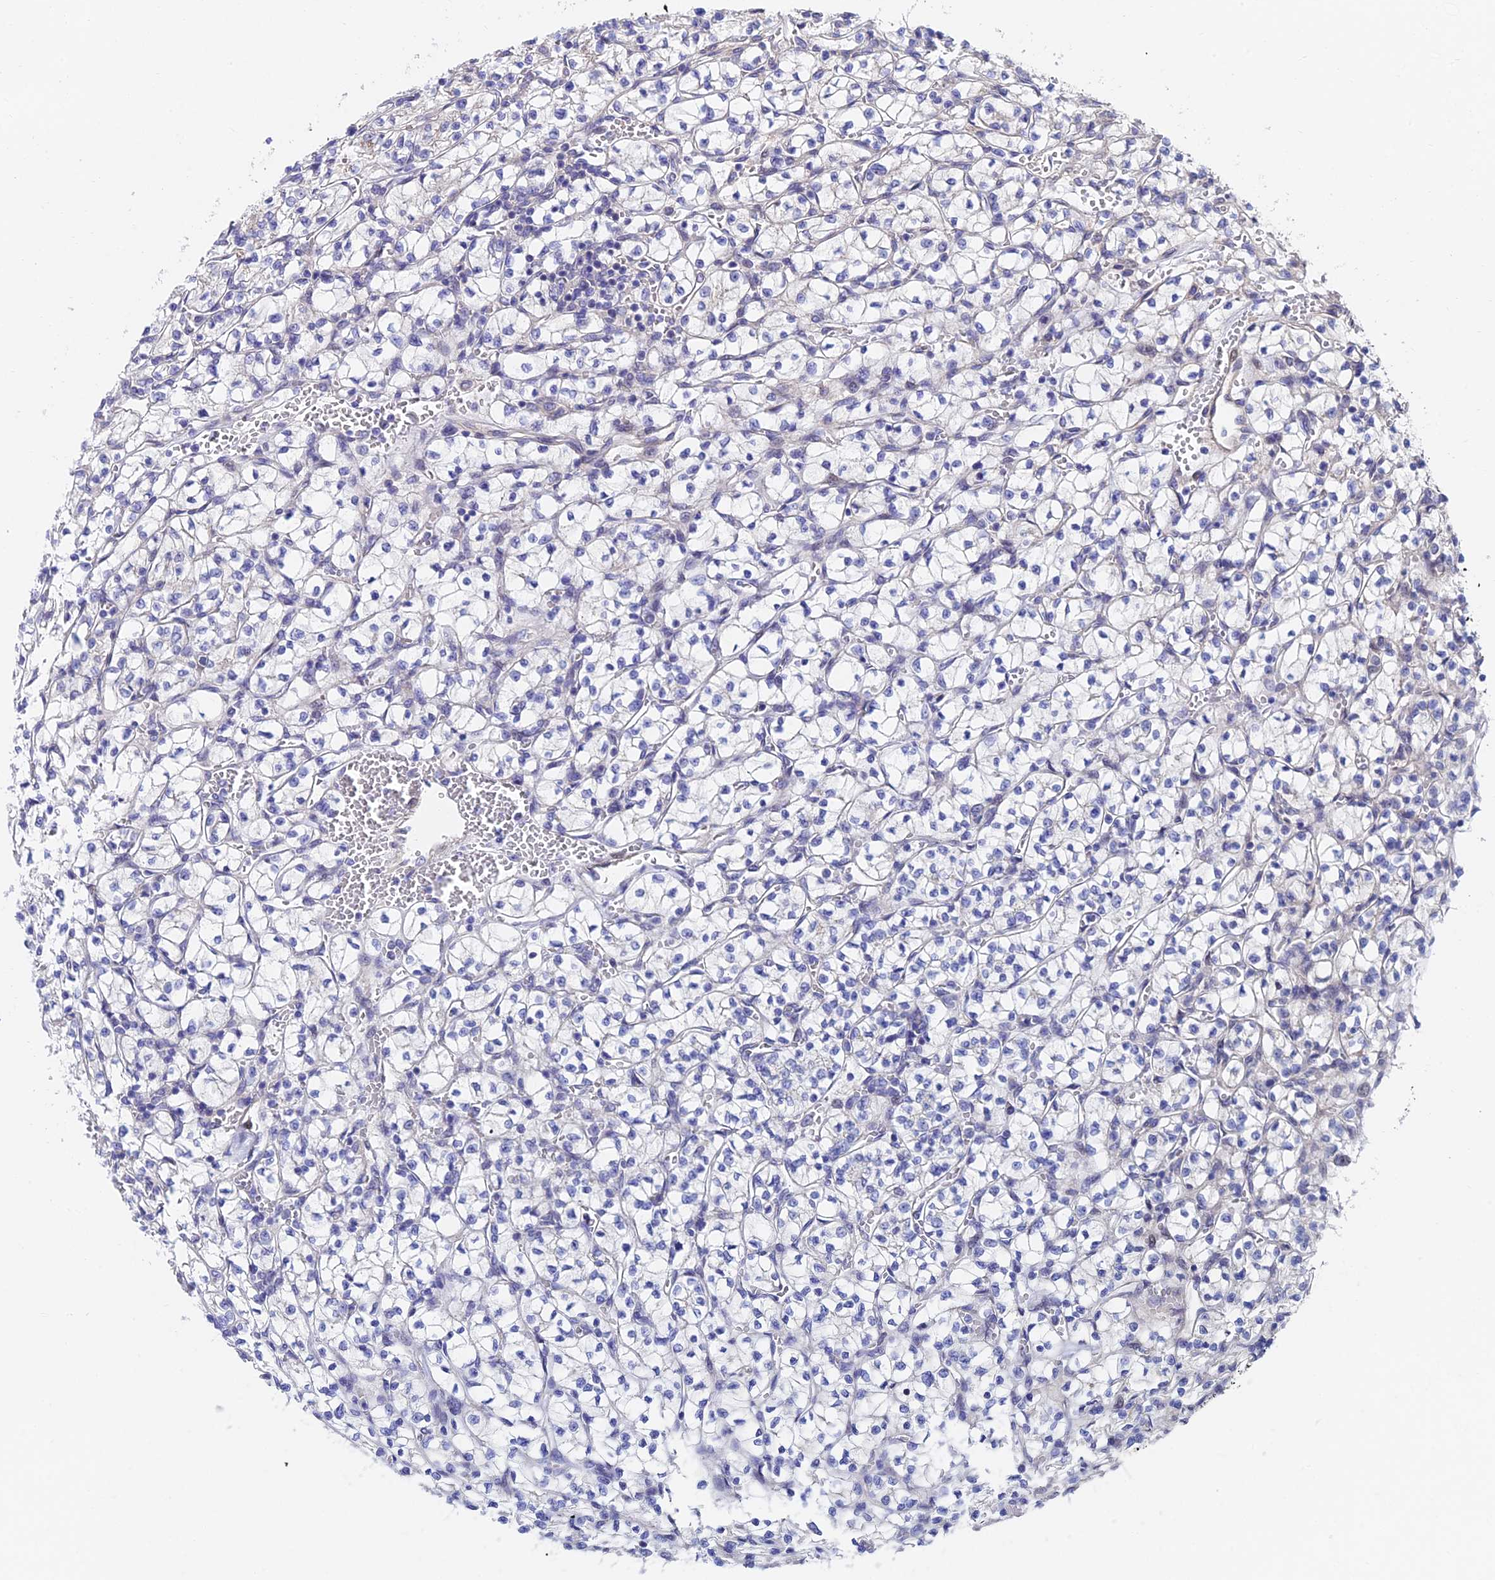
{"staining": {"intensity": "negative", "quantity": "none", "location": "none"}, "tissue": "renal cancer", "cell_type": "Tumor cells", "image_type": "cancer", "snomed": [{"axis": "morphology", "description": "Adenocarcinoma, NOS"}, {"axis": "topography", "description": "Kidney"}], "caption": "Immunohistochemical staining of human renal cancer (adenocarcinoma) shows no significant staining in tumor cells.", "gene": "TRIM24", "patient": {"sex": "female", "age": 64}}